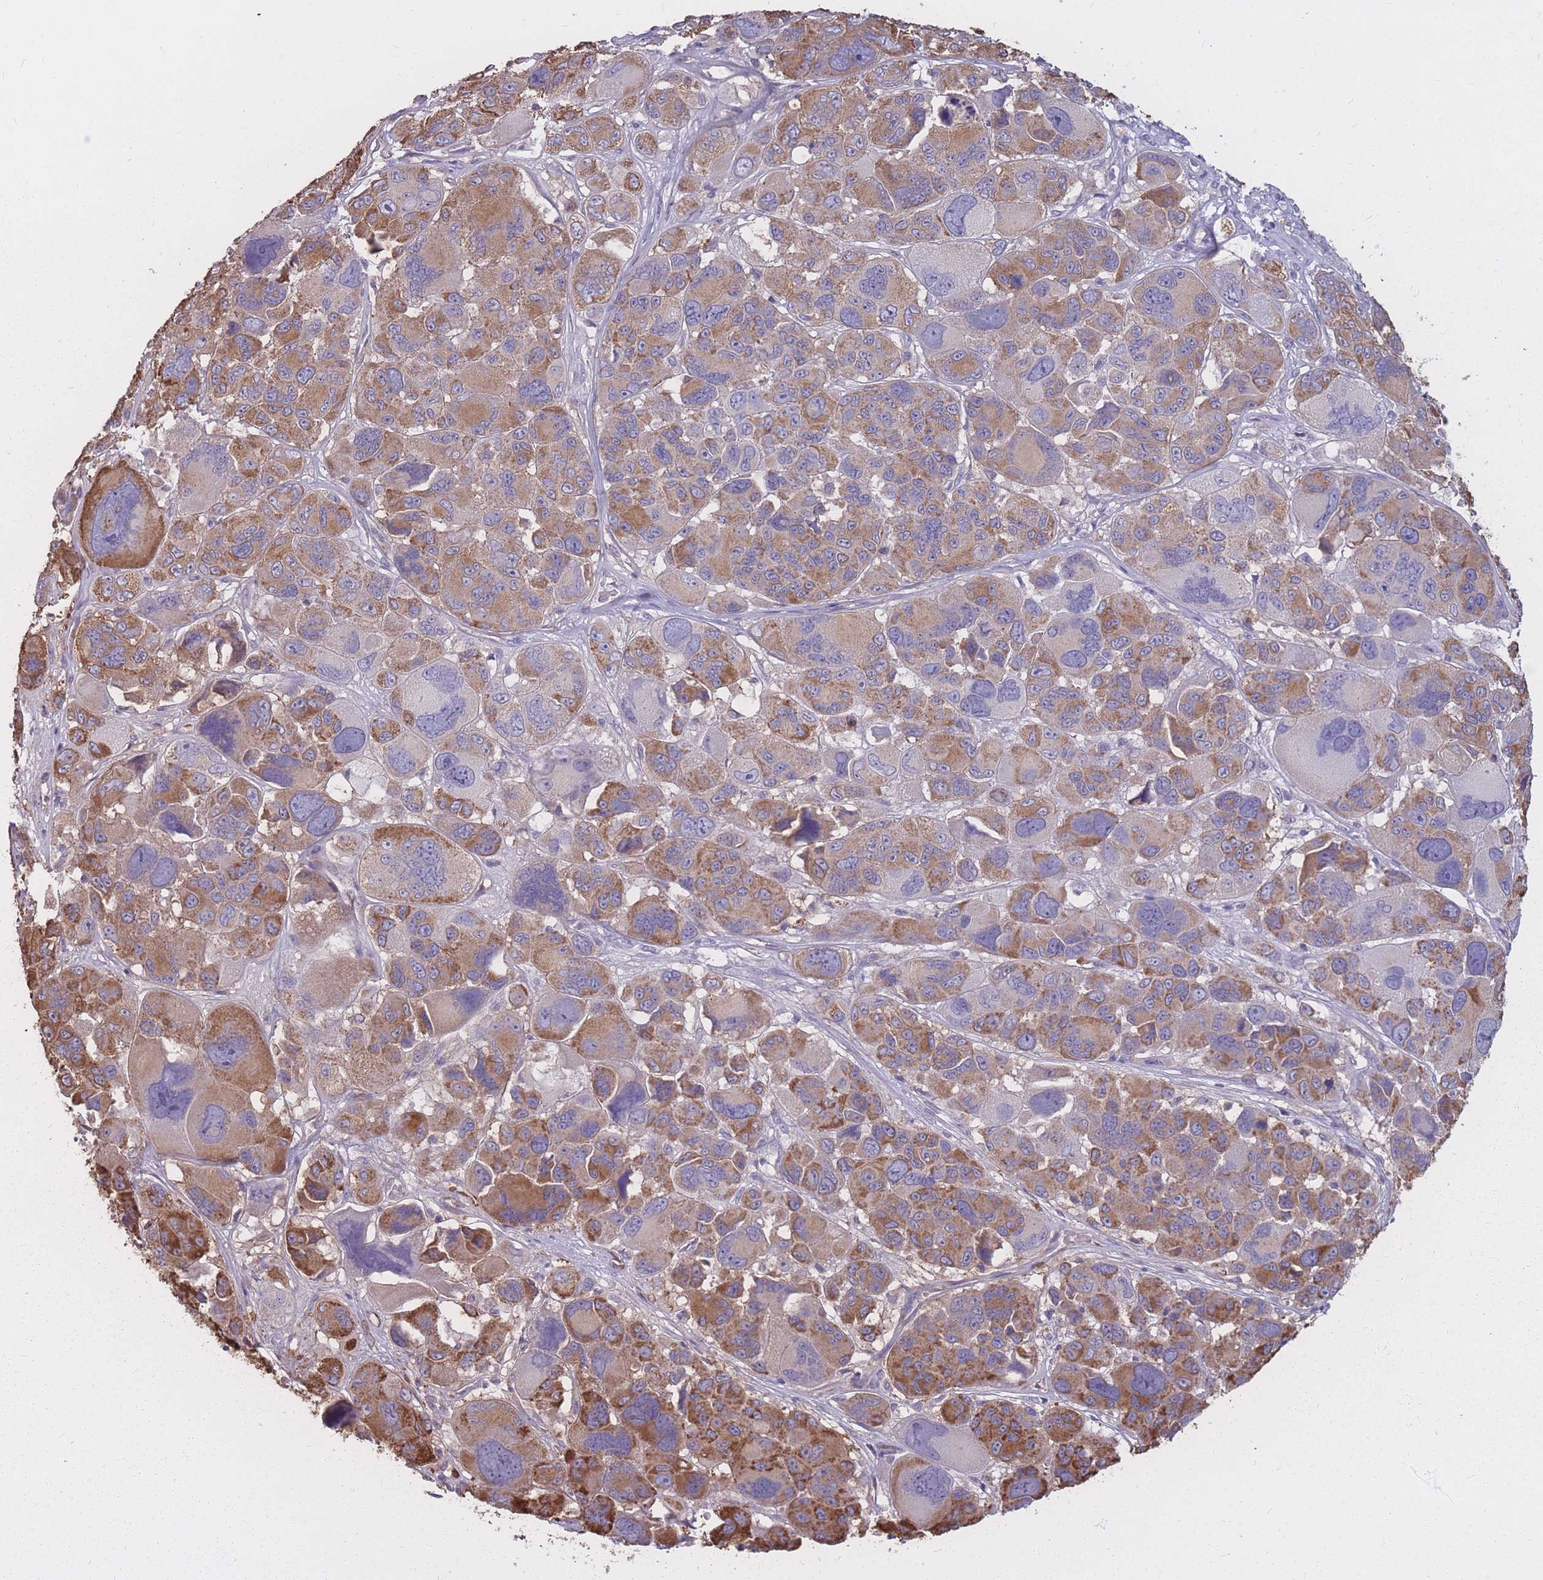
{"staining": {"intensity": "moderate", "quantity": ">75%", "location": "cytoplasmic/membranous"}, "tissue": "melanoma", "cell_type": "Tumor cells", "image_type": "cancer", "snomed": [{"axis": "morphology", "description": "Malignant melanoma, NOS"}, {"axis": "topography", "description": "Skin"}], "caption": "High-power microscopy captured an IHC micrograph of malignant melanoma, revealing moderate cytoplasmic/membranous staining in approximately >75% of tumor cells. Immunohistochemistry (ihc) stains the protein of interest in brown and the nuclei are stained blue.", "gene": "GNA11", "patient": {"sex": "female", "age": 66}}